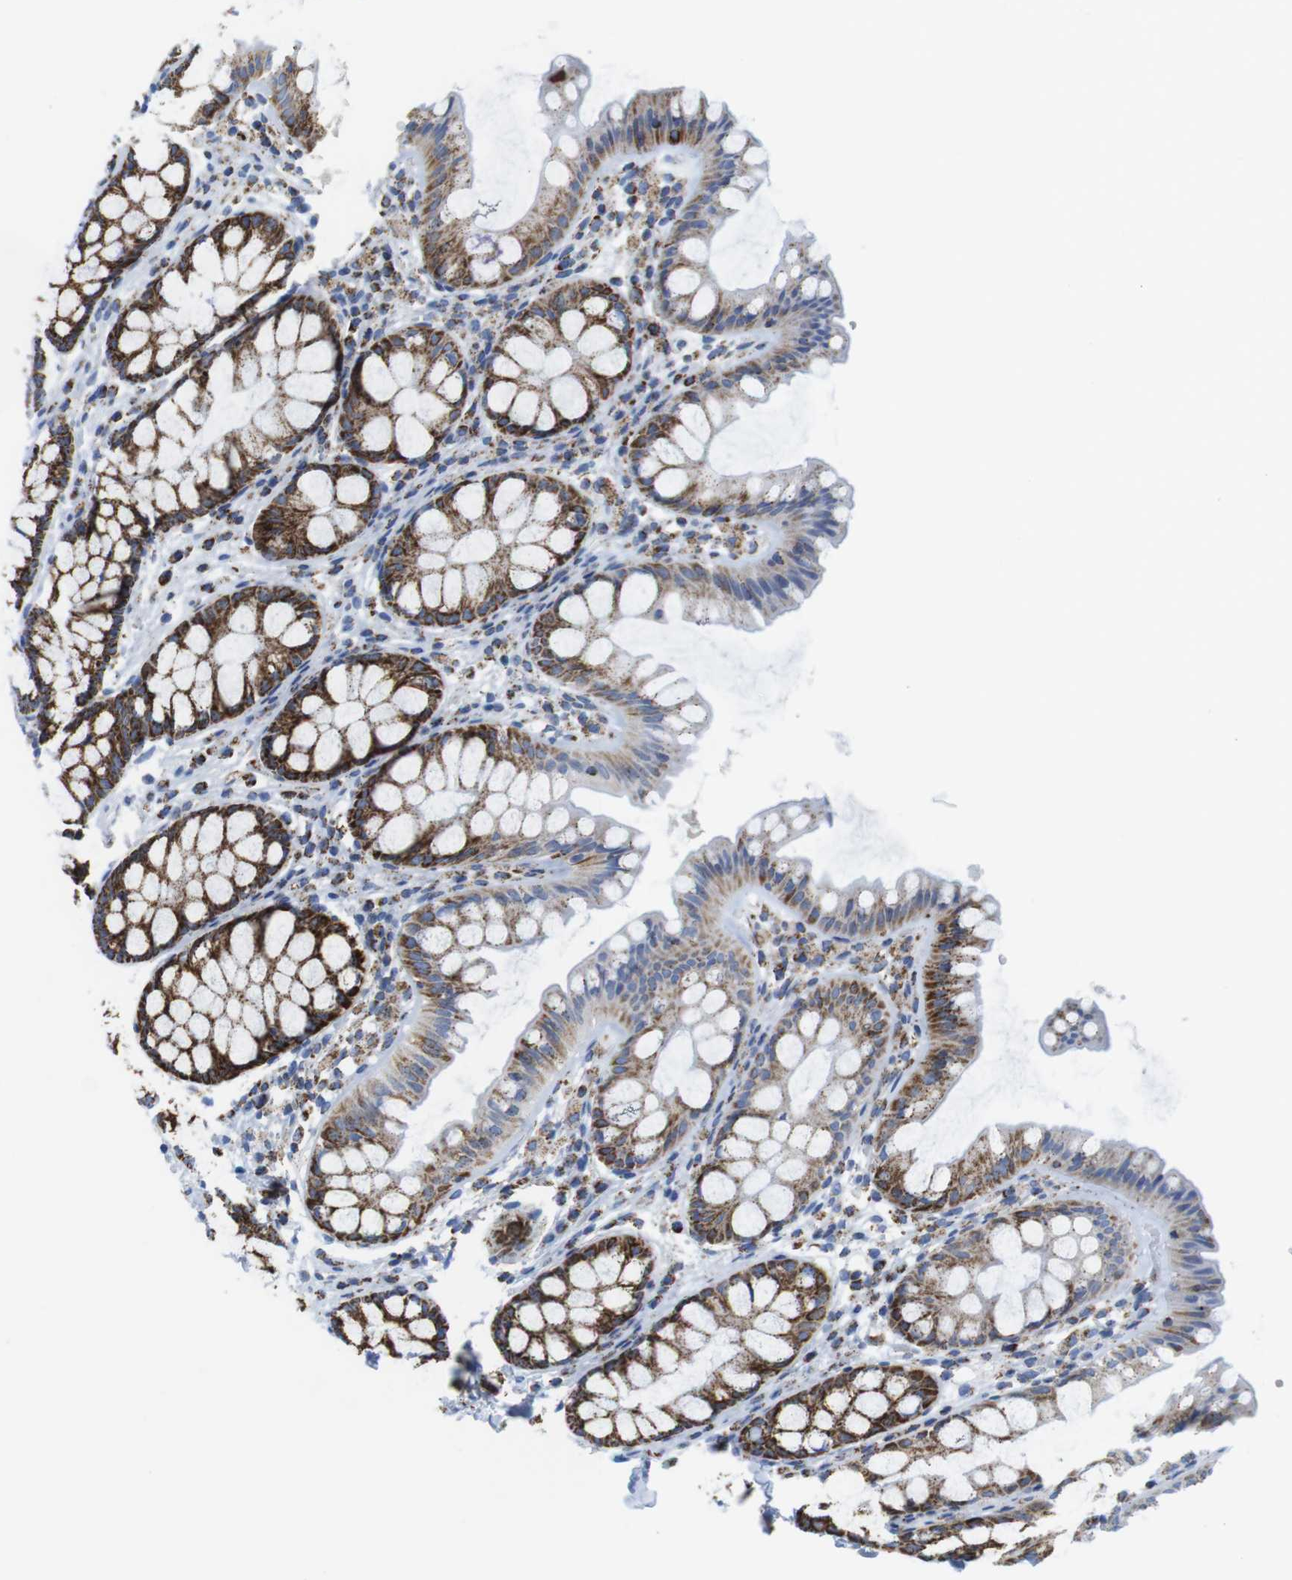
{"staining": {"intensity": "negative", "quantity": "none", "location": "none"}, "tissue": "colon", "cell_type": "Endothelial cells", "image_type": "normal", "snomed": [{"axis": "morphology", "description": "Normal tissue, NOS"}, {"axis": "topography", "description": "Colon"}], "caption": "The immunohistochemistry histopathology image has no significant expression in endothelial cells of colon.", "gene": "ATP5PO", "patient": {"sex": "female", "age": 55}}